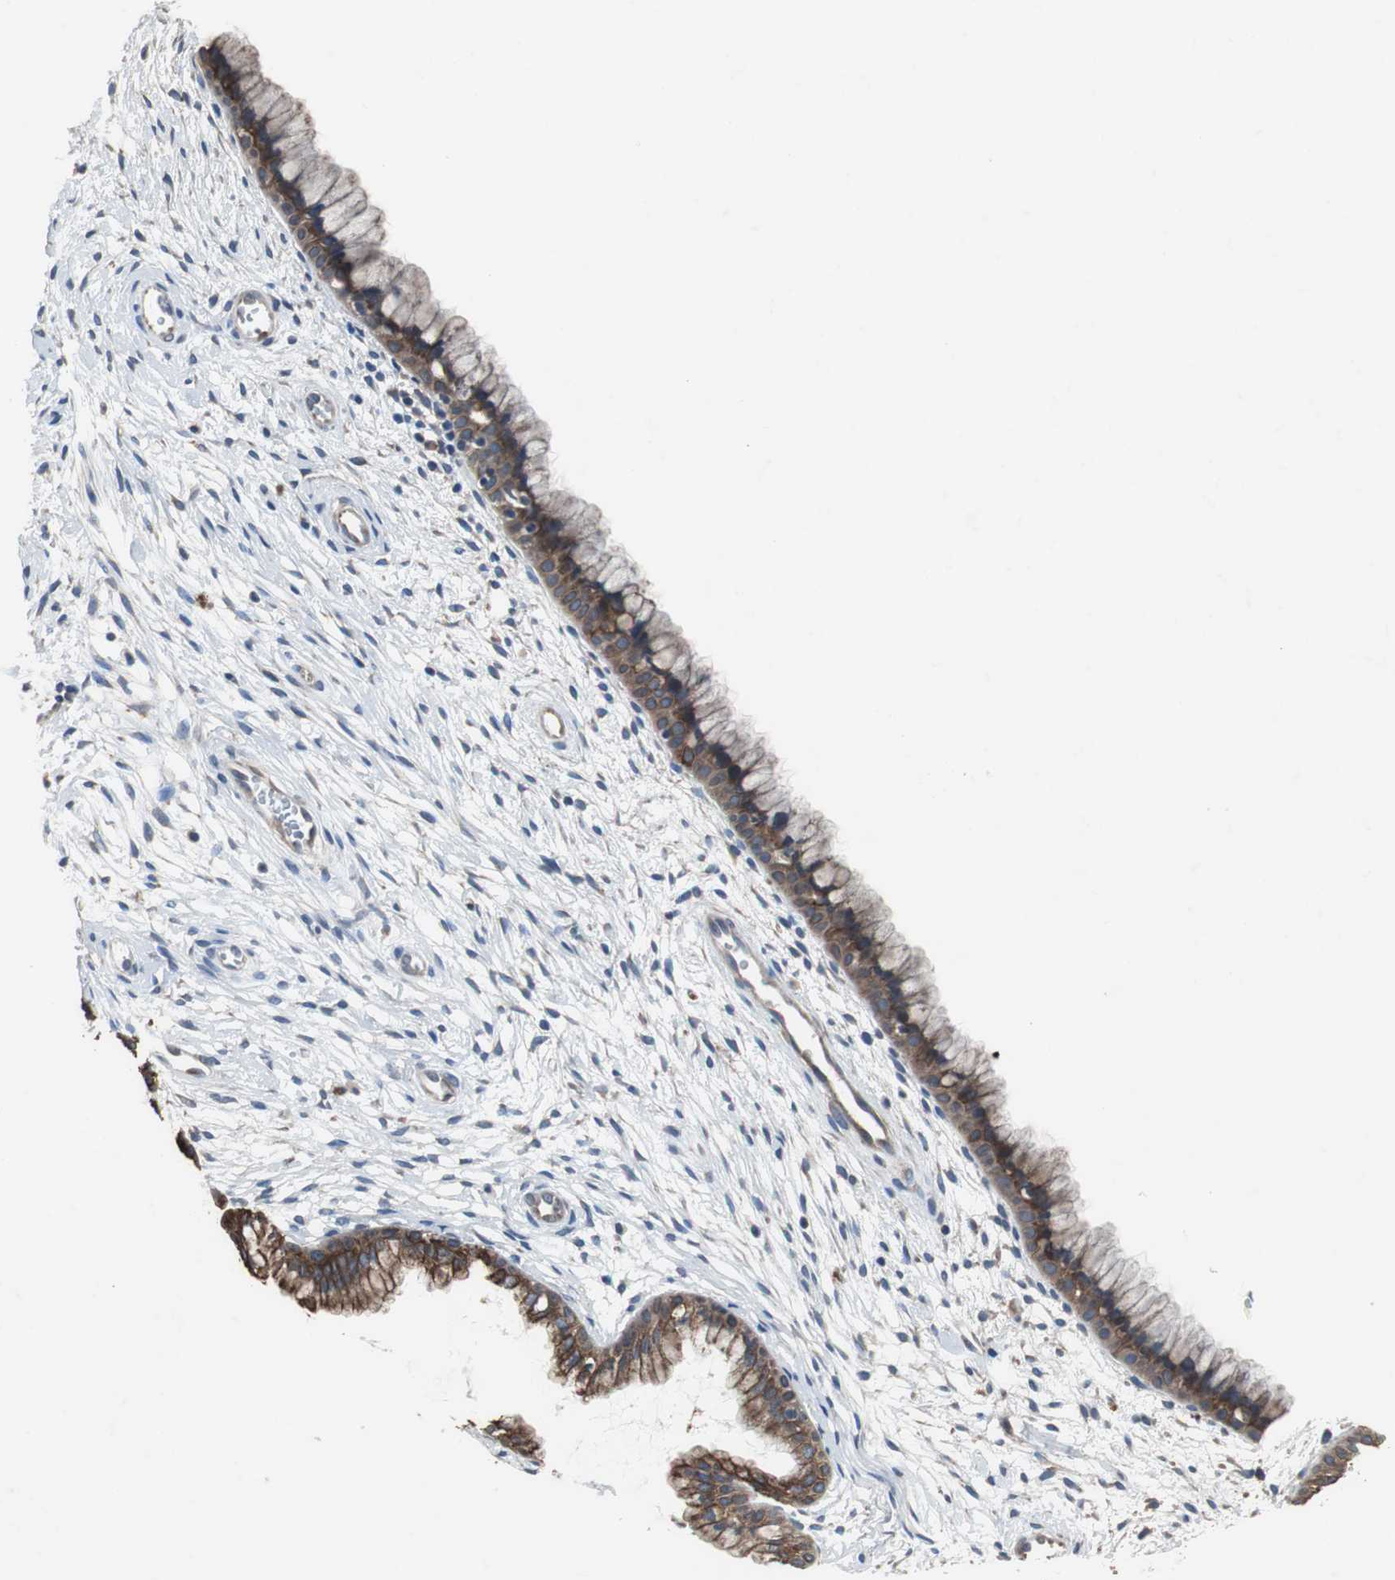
{"staining": {"intensity": "strong", "quantity": ">75%", "location": "cytoplasmic/membranous"}, "tissue": "cervix", "cell_type": "Glandular cells", "image_type": "normal", "snomed": [{"axis": "morphology", "description": "Normal tissue, NOS"}, {"axis": "topography", "description": "Cervix"}], "caption": "A high amount of strong cytoplasmic/membranous staining is identified in approximately >75% of glandular cells in benign cervix.", "gene": "USP10", "patient": {"sex": "female", "age": 39}}